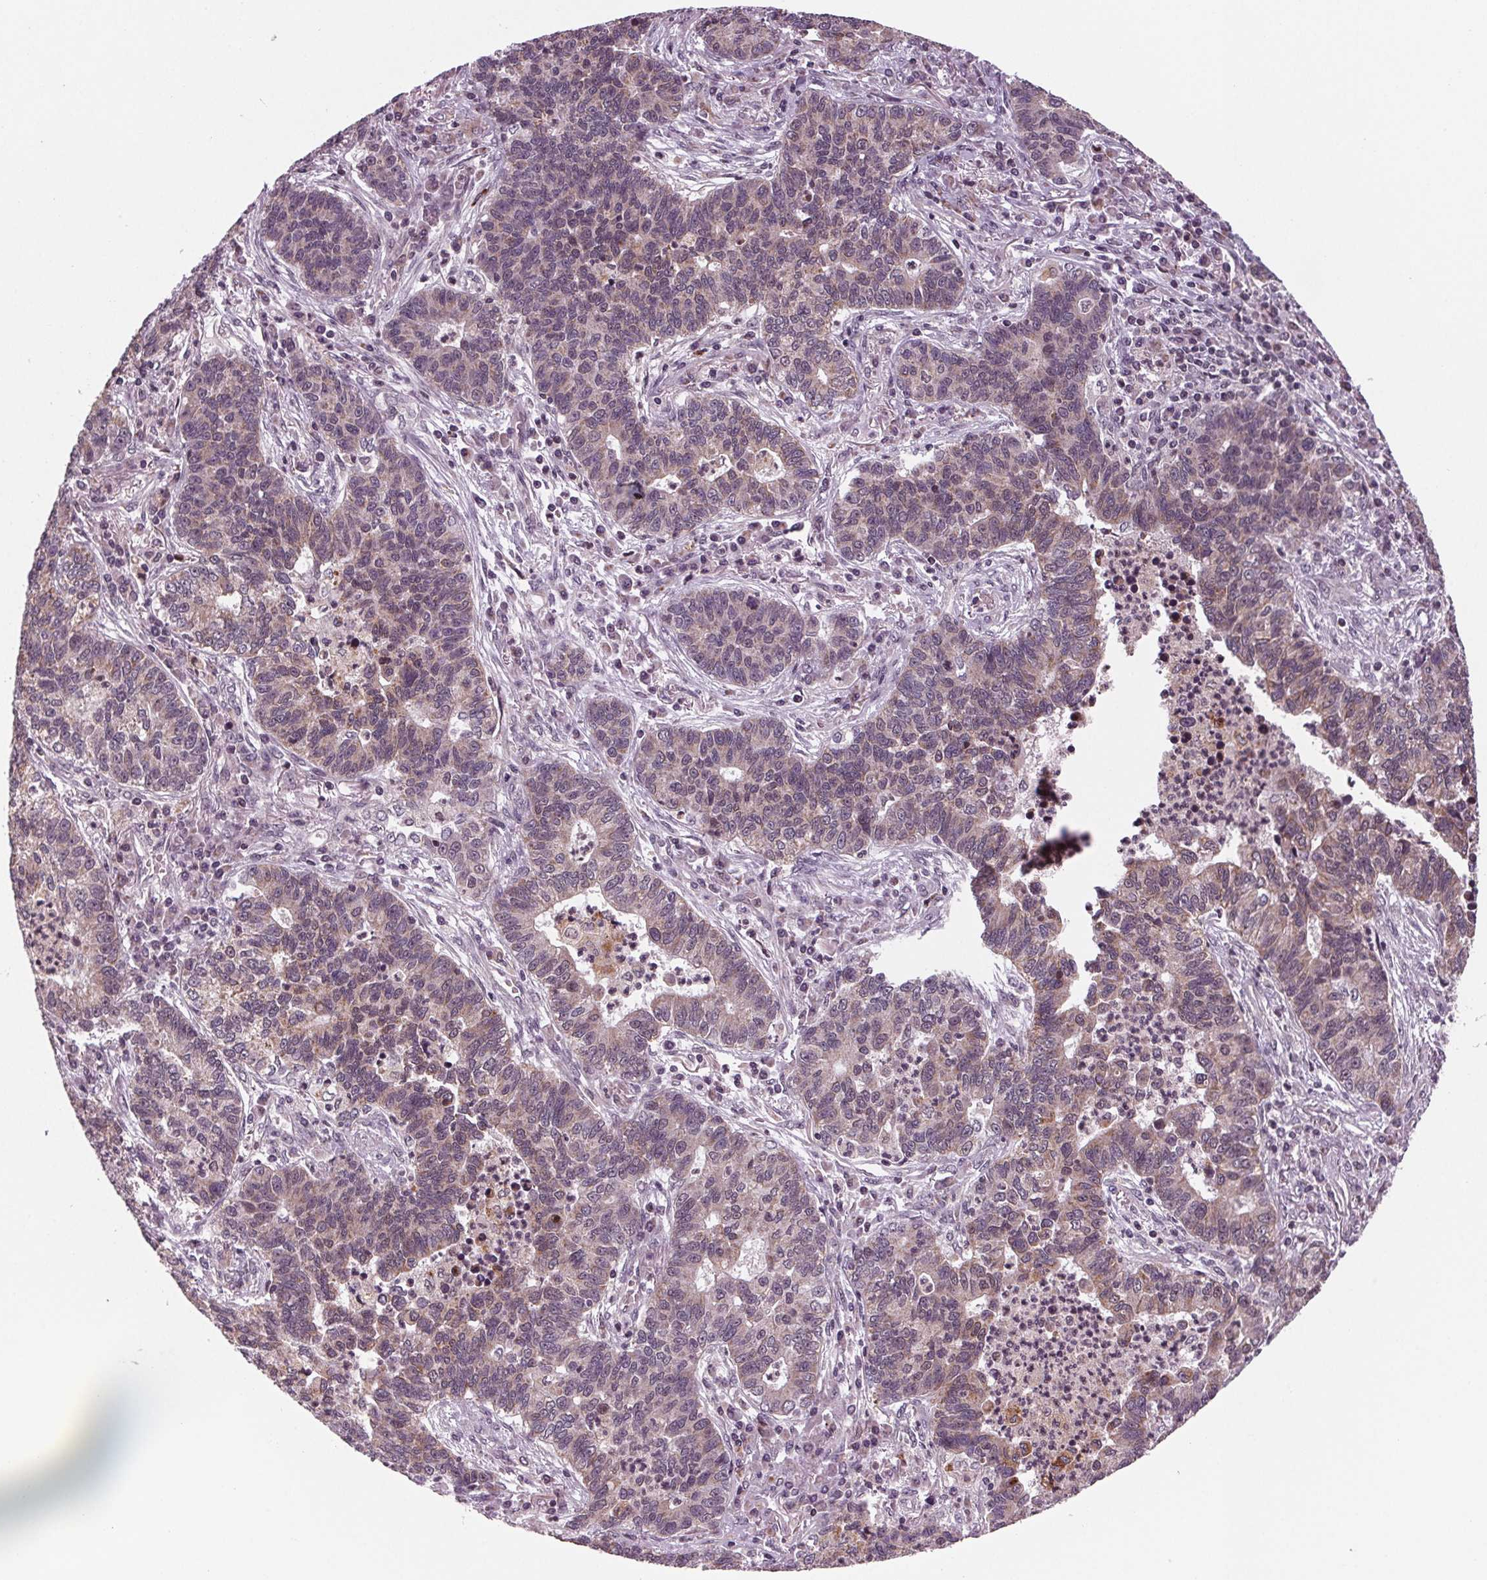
{"staining": {"intensity": "weak", "quantity": "<25%", "location": "cytoplasmic/membranous"}, "tissue": "lung cancer", "cell_type": "Tumor cells", "image_type": "cancer", "snomed": [{"axis": "morphology", "description": "Adenocarcinoma, NOS"}, {"axis": "topography", "description": "Lung"}], "caption": "Immunohistochemistry (IHC) photomicrograph of adenocarcinoma (lung) stained for a protein (brown), which reveals no expression in tumor cells.", "gene": "STAT3", "patient": {"sex": "female", "age": 57}}